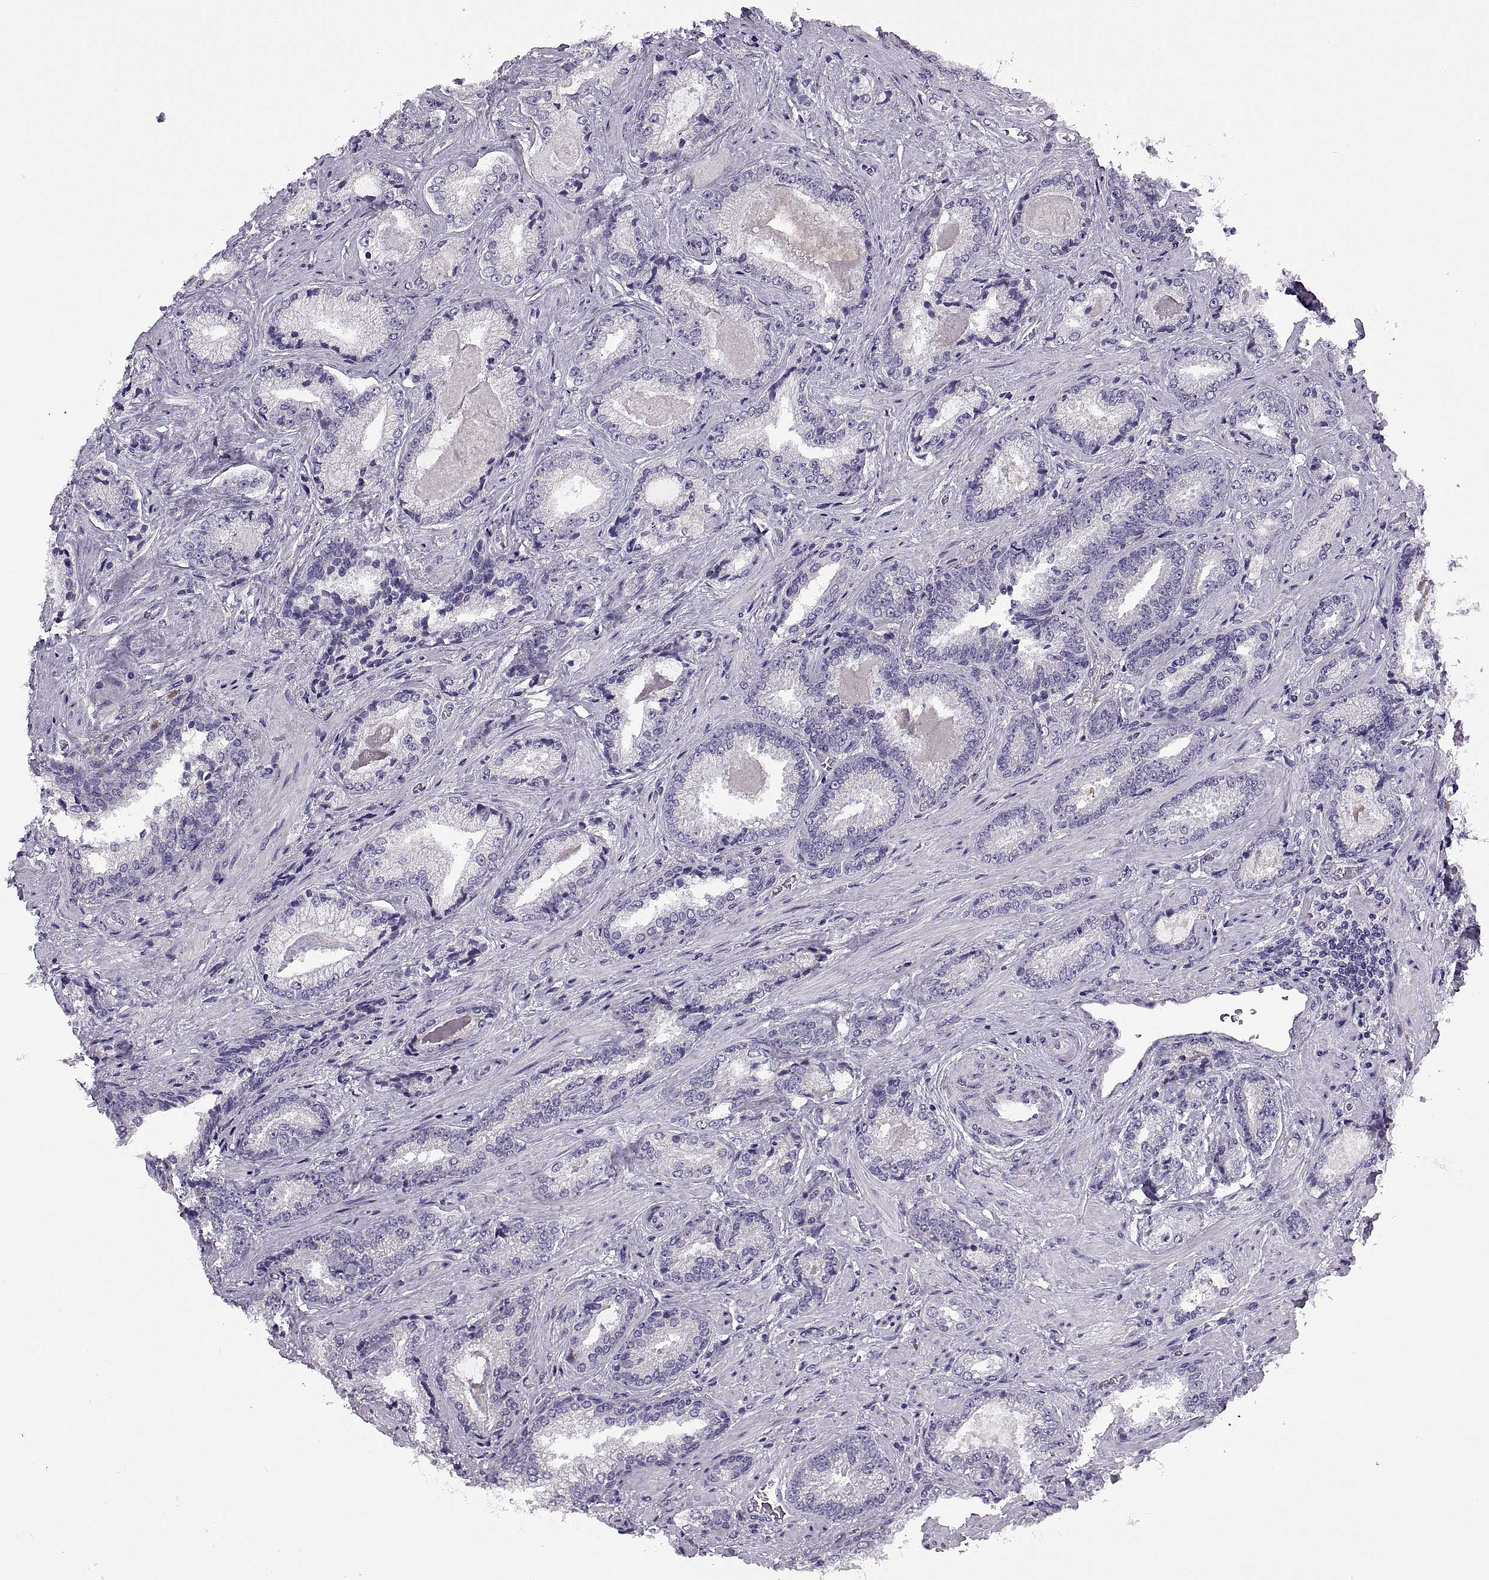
{"staining": {"intensity": "negative", "quantity": "none", "location": "none"}, "tissue": "prostate cancer", "cell_type": "Tumor cells", "image_type": "cancer", "snomed": [{"axis": "morphology", "description": "Adenocarcinoma, Low grade"}, {"axis": "topography", "description": "Prostate"}], "caption": "Immunohistochemistry (IHC) micrograph of neoplastic tissue: prostate cancer stained with DAB (3,3'-diaminobenzidine) exhibits no significant protein positivity in tumor cells.", "gene": "MAGEB1", "patient": {"sex": "male", "age": 61}}